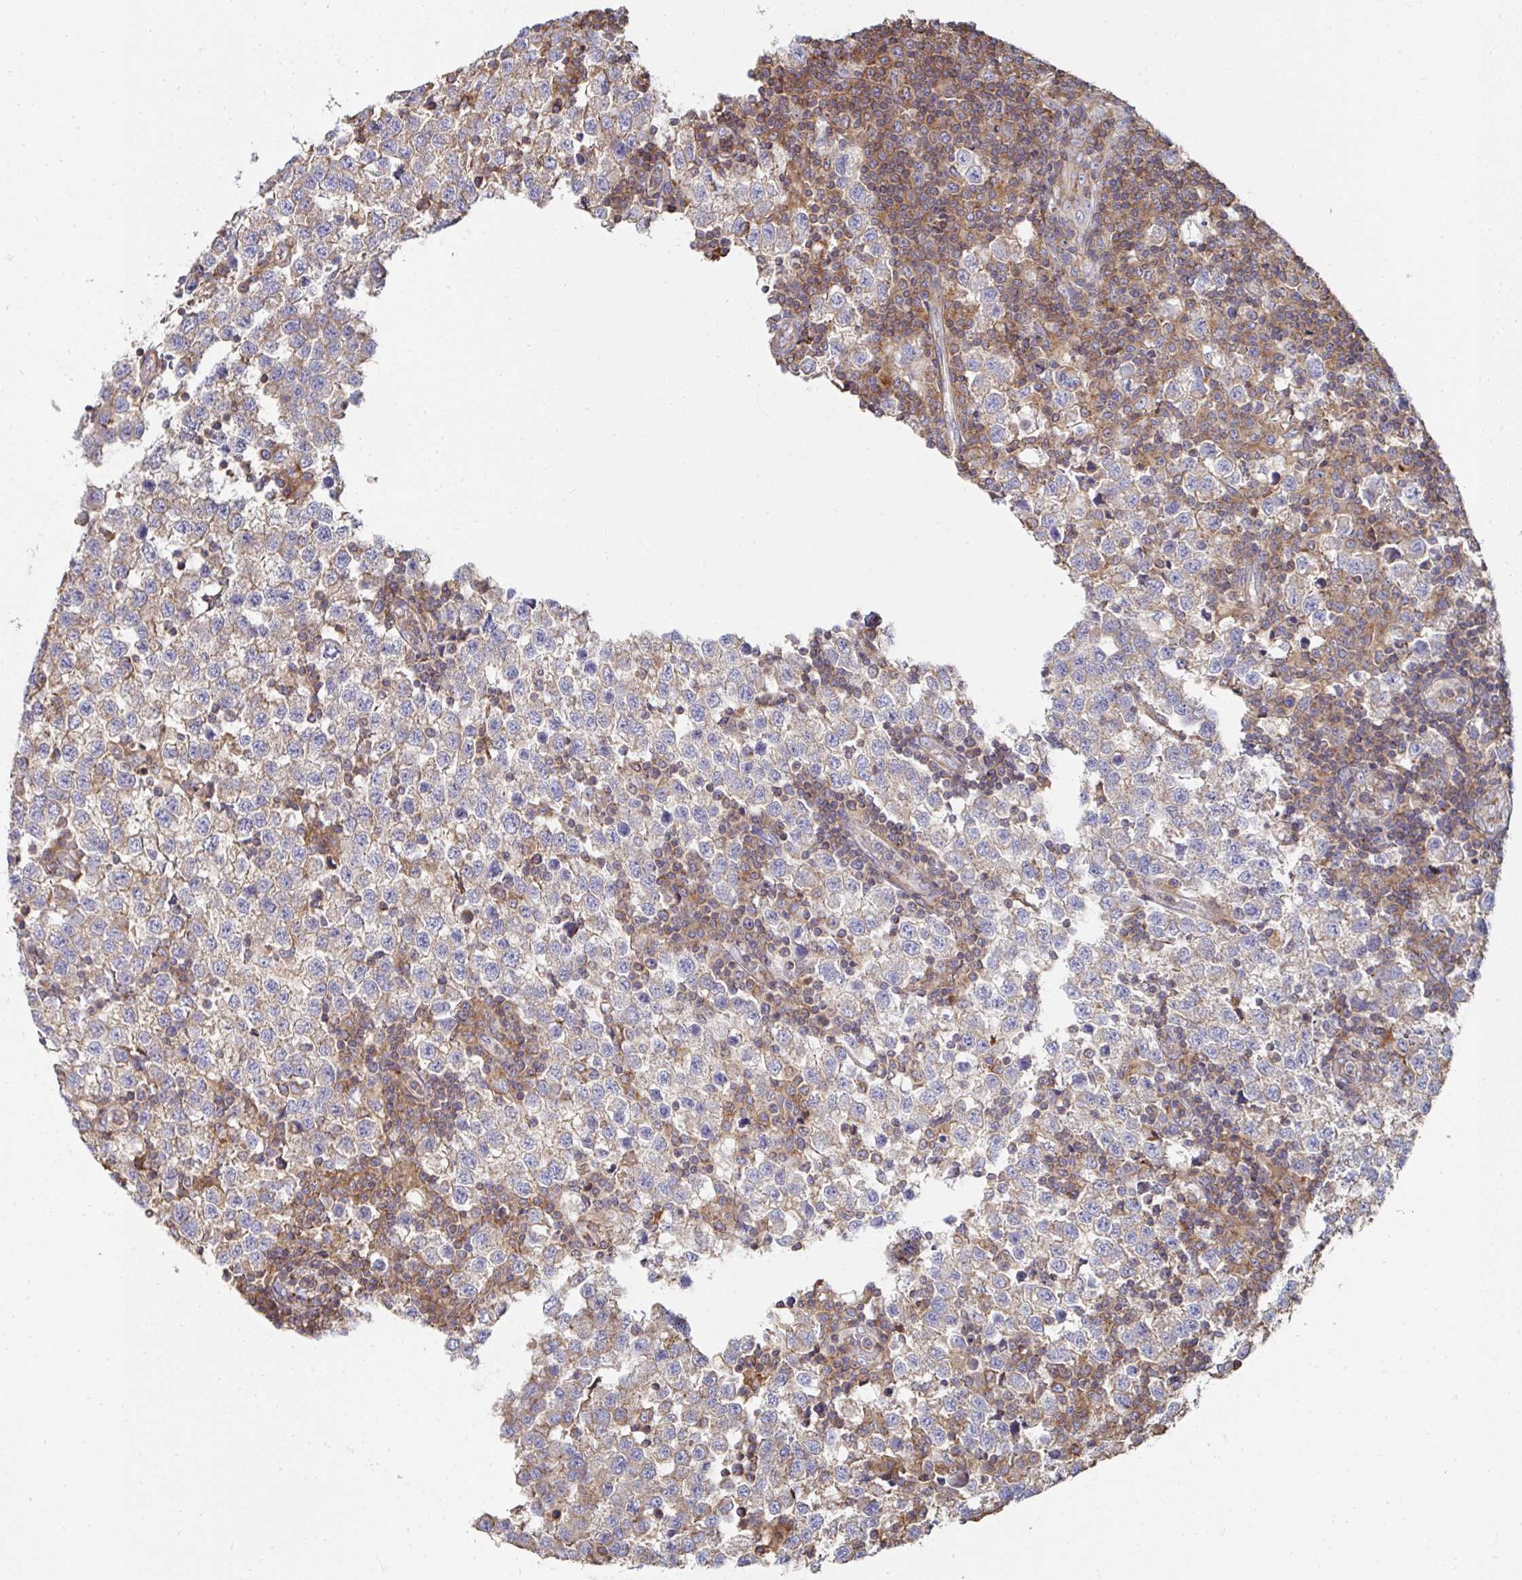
{"staining": {"intensity": "weak", "quantity": "25%-75%", "location": "cytoplasmic/membranous"}, "tissue": "testis cancer", "cell_type": "Tumor cells", "image_type": "cancer", "snomed": [{"axis": "morphology", "description": "Seminoma, NOS"}, {"axis": "topography", "description": "Testis"}], "caption": "Immunohistochemistry (DAB) staining of seminoma (testis) demonstrates weak cytoplasmic/membranous protein expression in approximately 25%-75% of tumor cells.", "gene": "DZANK1", "patient": {"sex": "male", "age": 34}}